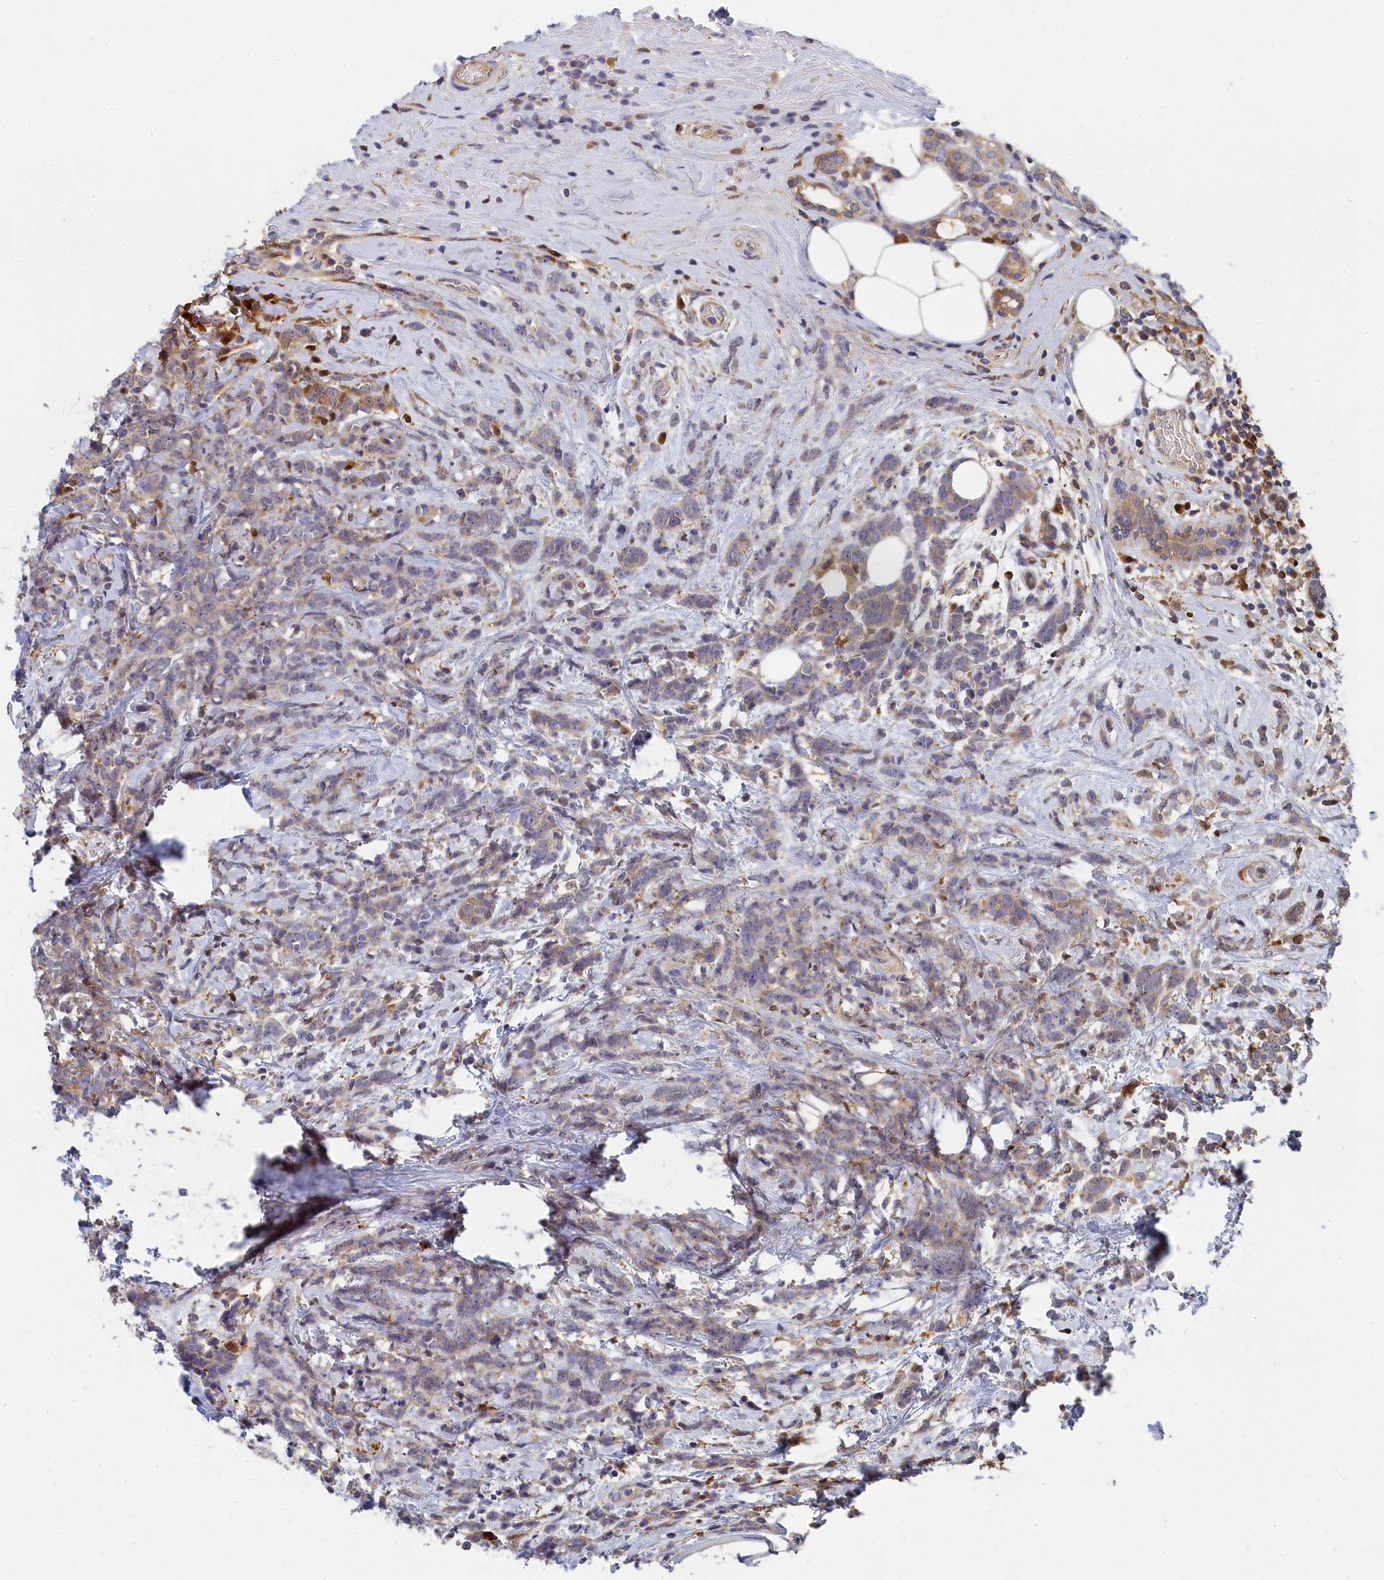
{"staining": {"intensity": "weak", "quantity": "25%-75%", "location": "cytoplasmic/membranous"}, "tissue": "breast cancer", "cell_type": "Tumor cells", "image_type": "cancer", "snomed": [{"axis": "morphology", "description": "Lobular carcinoma"}, {"axis": "topography", "description": "Breast"}], "caption": "Tumor cells demonstrate low levels of weak cytoplasmic/membranous staining in about 25%-75% of cells in human breast cancer. The staining was performed using DAB (3,3'-diaminobenzidine), with brown indicating positive protein expression. Nuclei are stained blue with hematoxylin.", "gene": "SPATA5L1", "patient": {"sex": "female", "age": 58}}